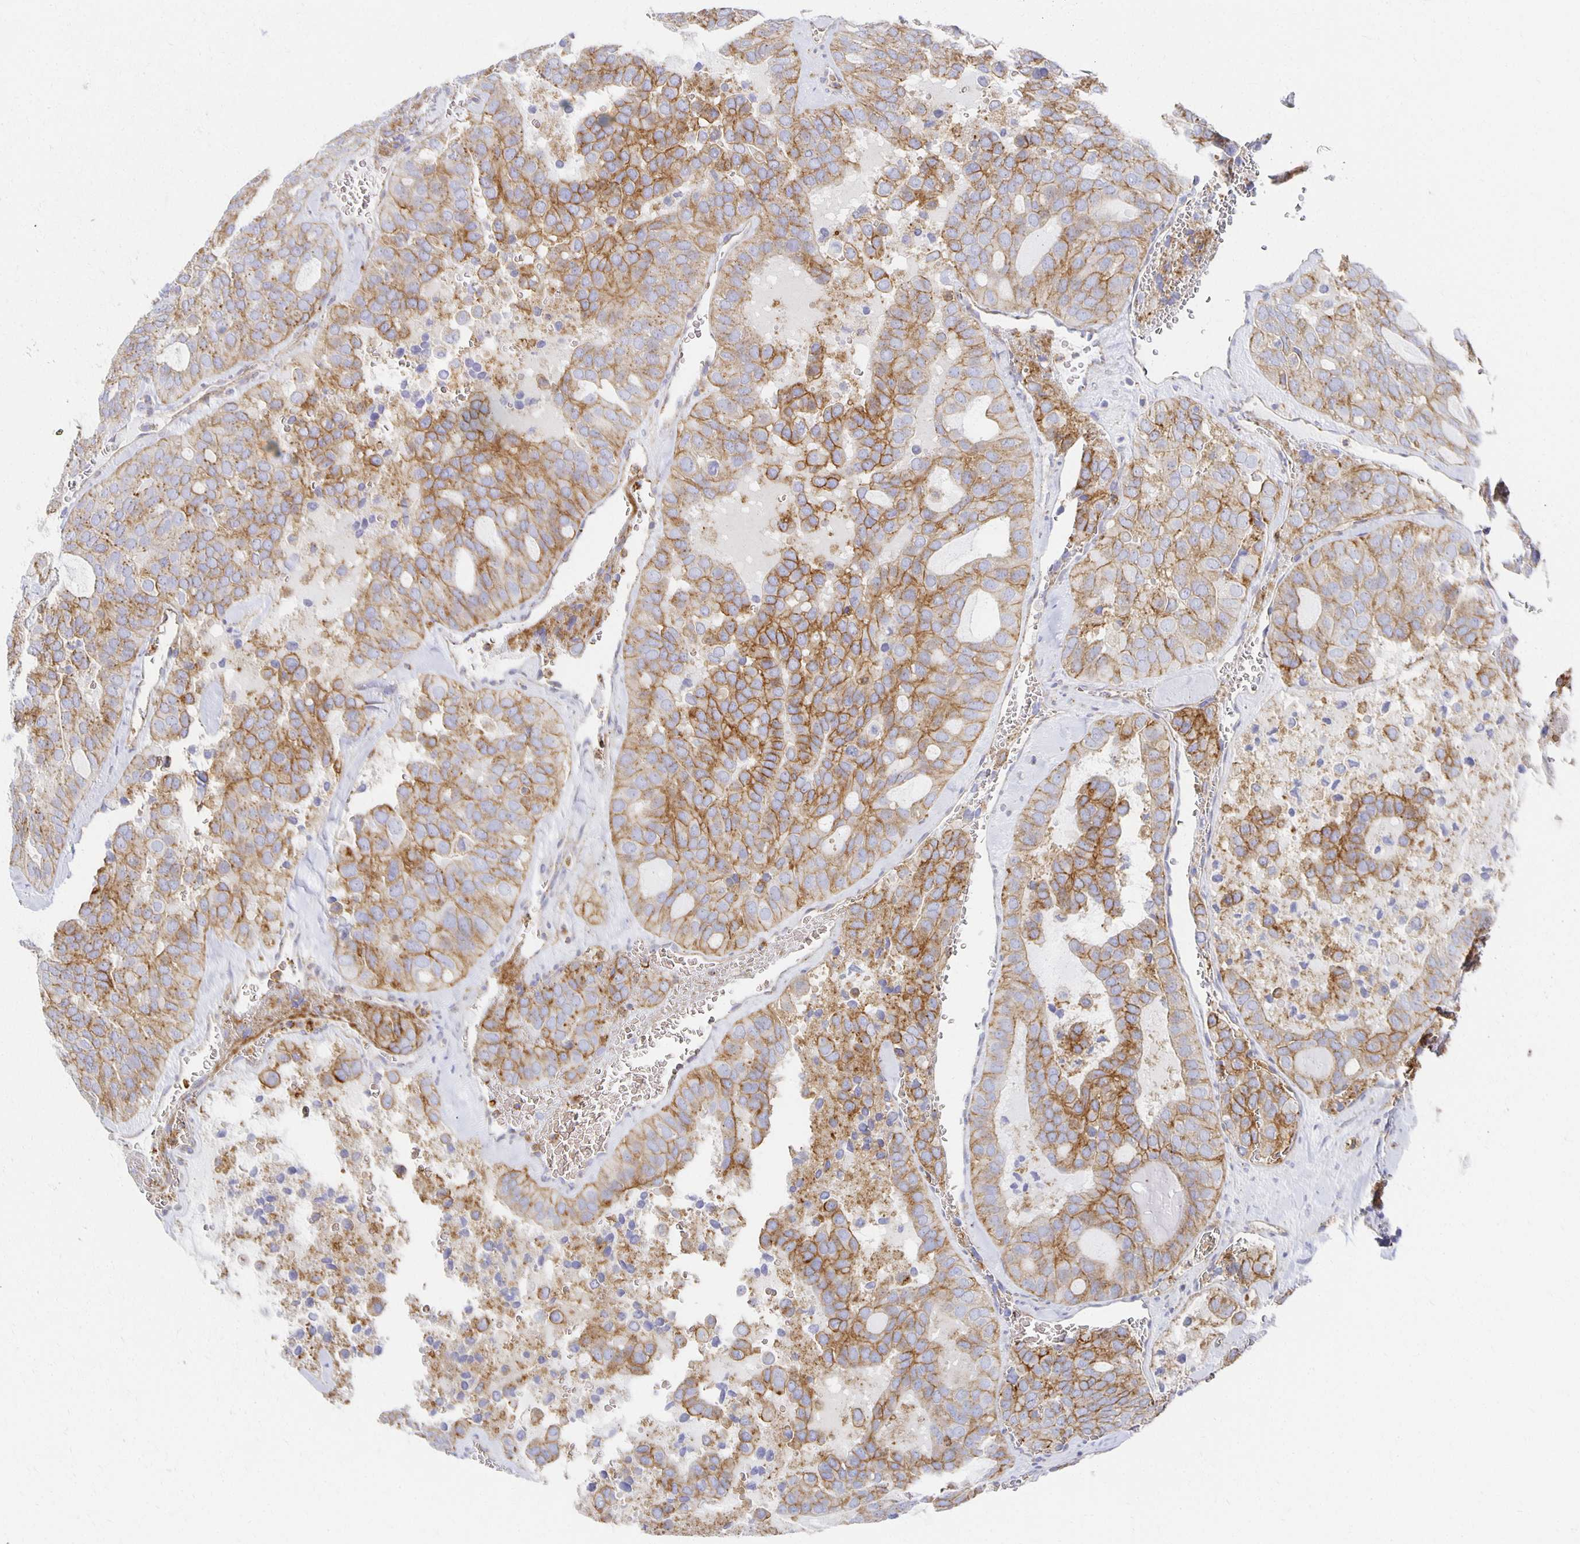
{"staining": {"intensity": "strong", "quantity": "25%-75%", "location": "cytoplasmic/membranous"}, "tissue": "thyroid cancer", "cell_type": "Tumor cells", "image_type": "cancer", "snomed": [{"axis": "morphology", "description": "Follicular adenoma carcinoma, NOS"}, {"axis": "topography", "description": "Thyroid gland"}], "caption": "Human thyroid cancer (follicular adenoma carcinoma) stained with a protein marker reveals strong staining in tumor cells.", "gene": "TAAR1", "patient": {"sex": "male", "age": 75}}